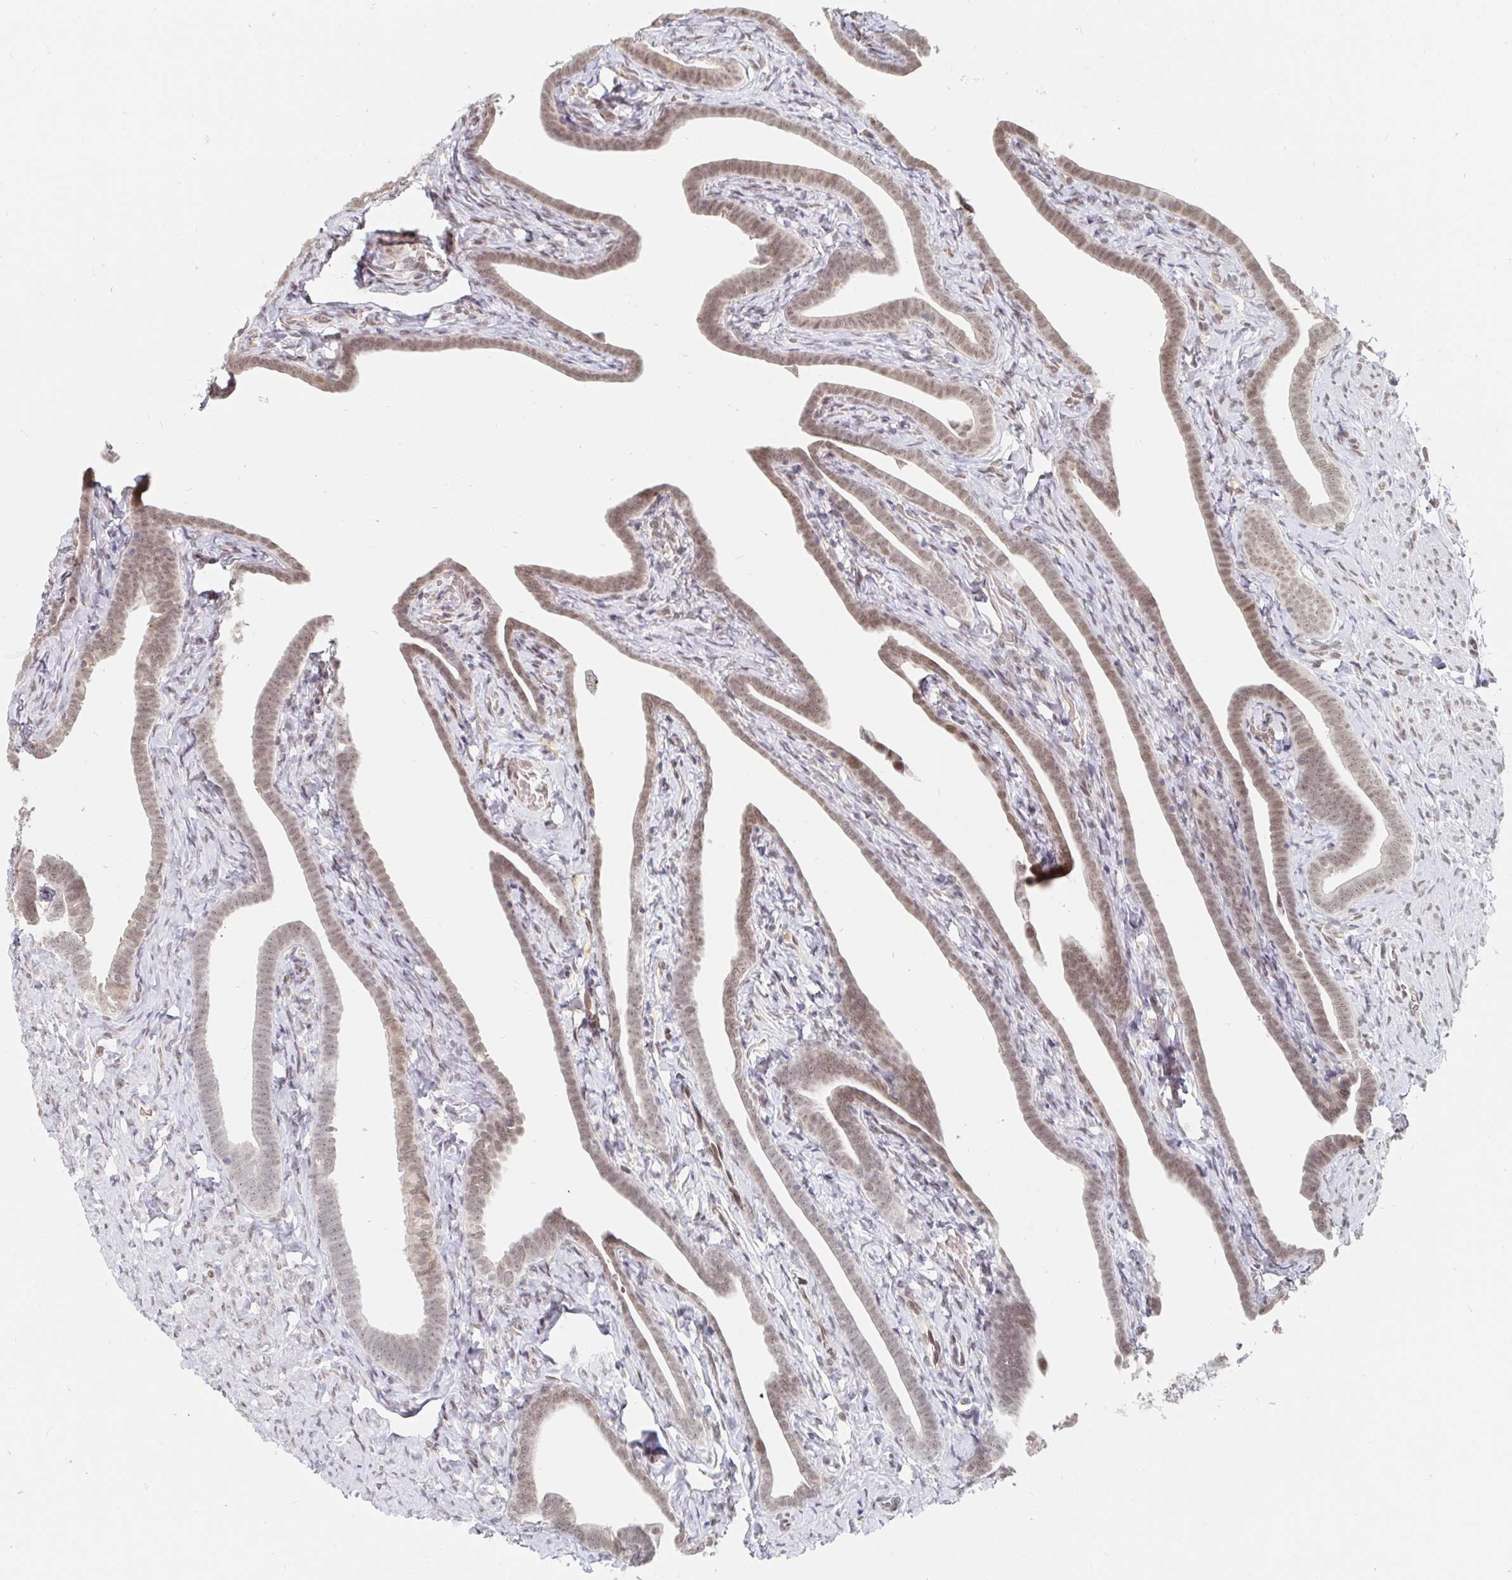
{"staining": {"intensity": "weak", "quantity": ">75%", "location": "nuclear"}, "tissue": "fallopian tube", "cell_type": "Glandular cells", "image_type": "normal", "snomed": [{"axis": "morphology", "description": "Normal tissue, NOS"}, {"axis": "topography", "description": "Fallopian tube"}], "caption": "High-magnification brightfield microscopy of unremarkable fallopian tube stained with DAB (brown) and counterstained with hematoxylin (blue). glandular cells exhibit weak nuclear expression is appreciated in about>75% of cells.", "gene": "CHD2", "patient": {"sex": "female", "age": 69}}